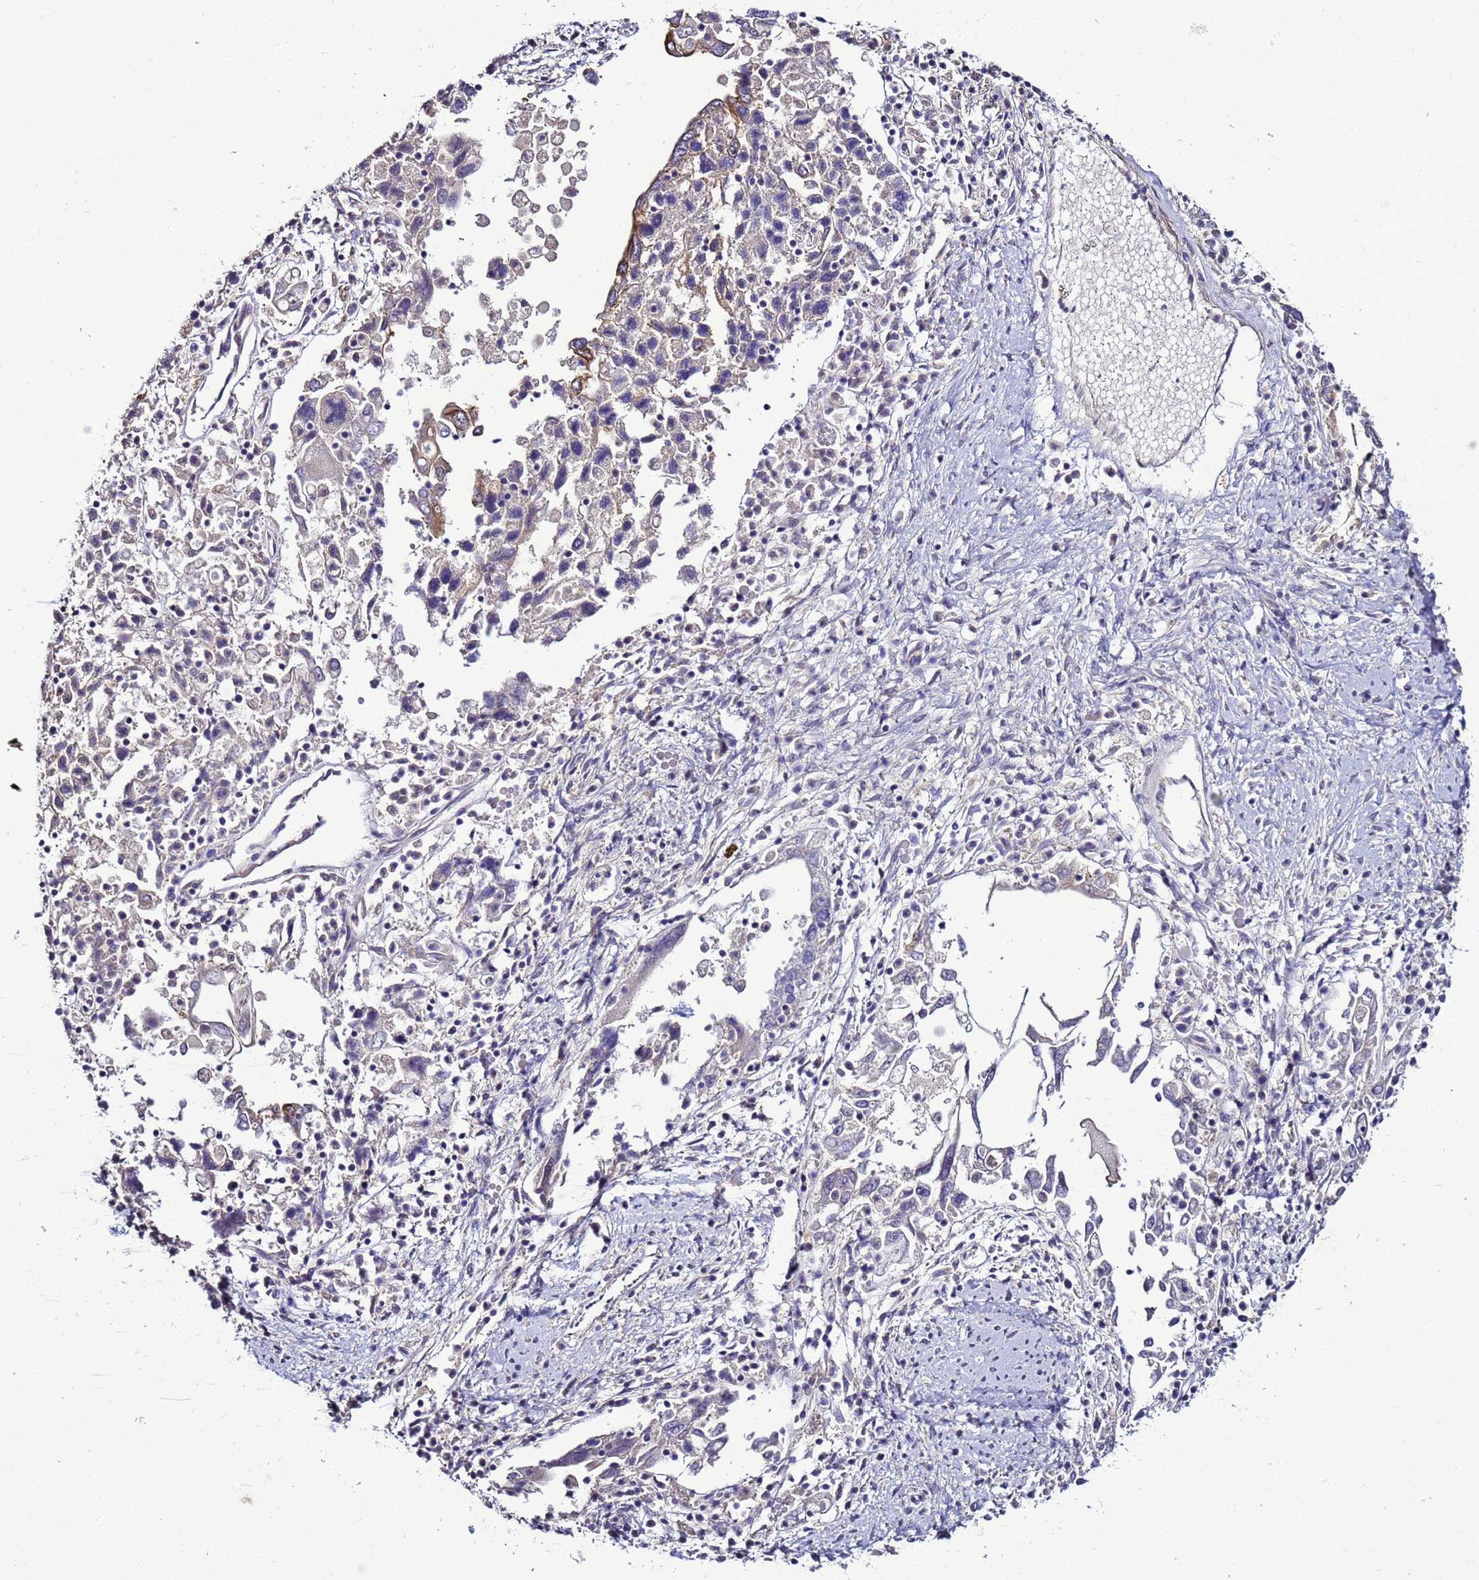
{"staining": {"intensity": "negative", "quantity": "none", "location": "none"}, "tissue": "ovarian cancer", "cell_type": "Tumor cells", "image_type": "cancer", "snomed": [{"axis": "morphology", "description": "Carcinoma, endometroid"}, {"axis": "topography", "description": "Ovary"}], "caption": "This image is of ovarian cancer stained with immunohistochemistry (IHC) to label a protein in brown with the nuclei are counter-stained blue. There is no staining in tumor cells. (Brightfield microscopy of DAB (3,3'-diaminobenzidine) immunohistochemistry (IHC) at high magnification).", "gene": "RABL2B", "patient": {"sex": "female", "age": 62}}